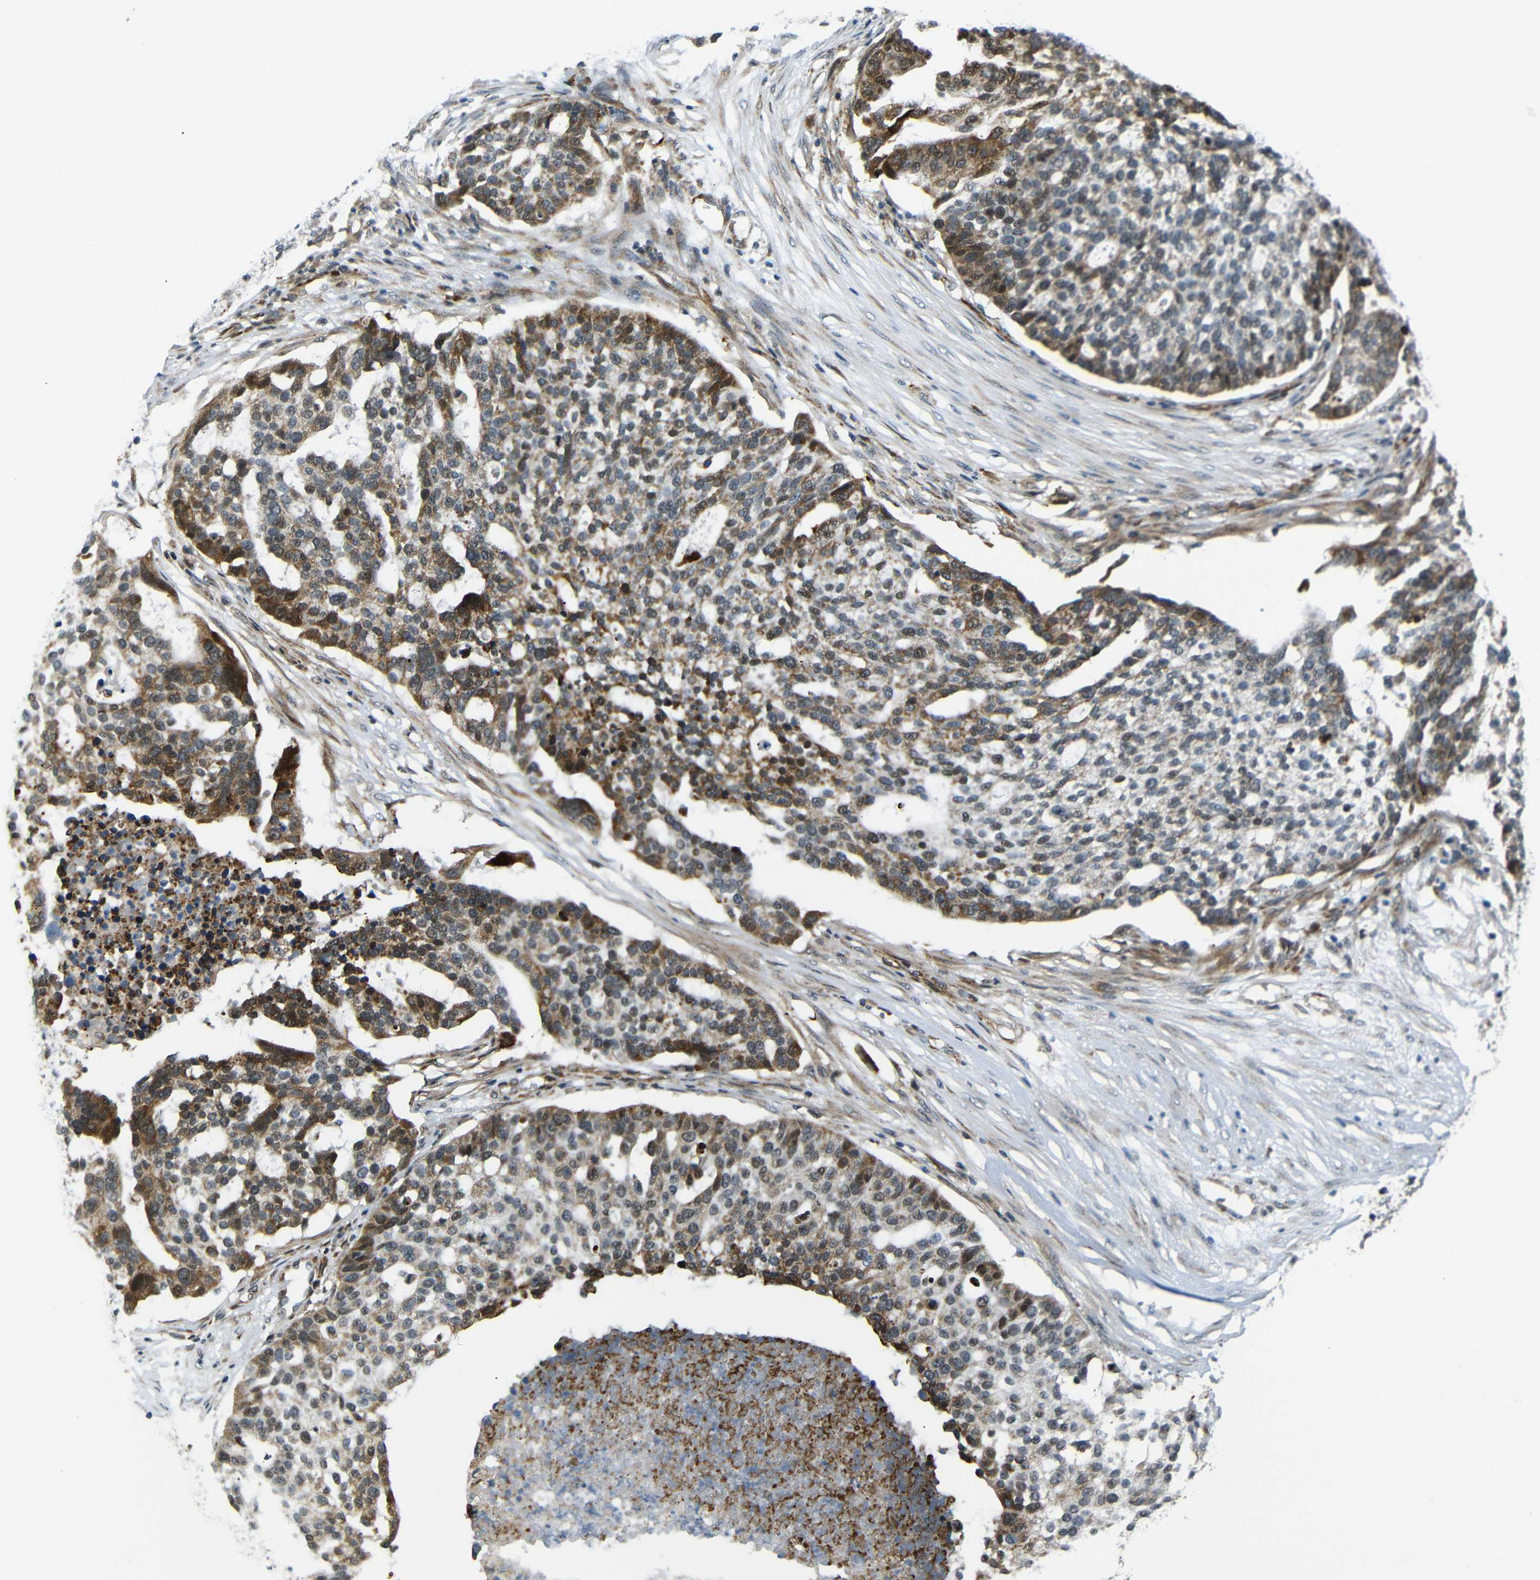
{"staining": {"intensity": "moderate", "quantity": "25%-75%", "location": "cytoplasmic/membranous"}, "tissue": "ovarian cancer", "cell_type": "Tumor cells", "image_type": "cancer", "snomed": [{"axis": "morphology", "description": "Cystadenocarcinoma, serous, NOS"}, {"axis": "topography", "description": "Ovary"}], "caption": "Ovarian serous cystadenocarcinoma stained with a brown dye shows moderate cytoplasmic/membranous positive positivity in about 25%-75% of tumor cells.", "gene": "SYDE1", "patient": {"sex": "female", "age": 59}}